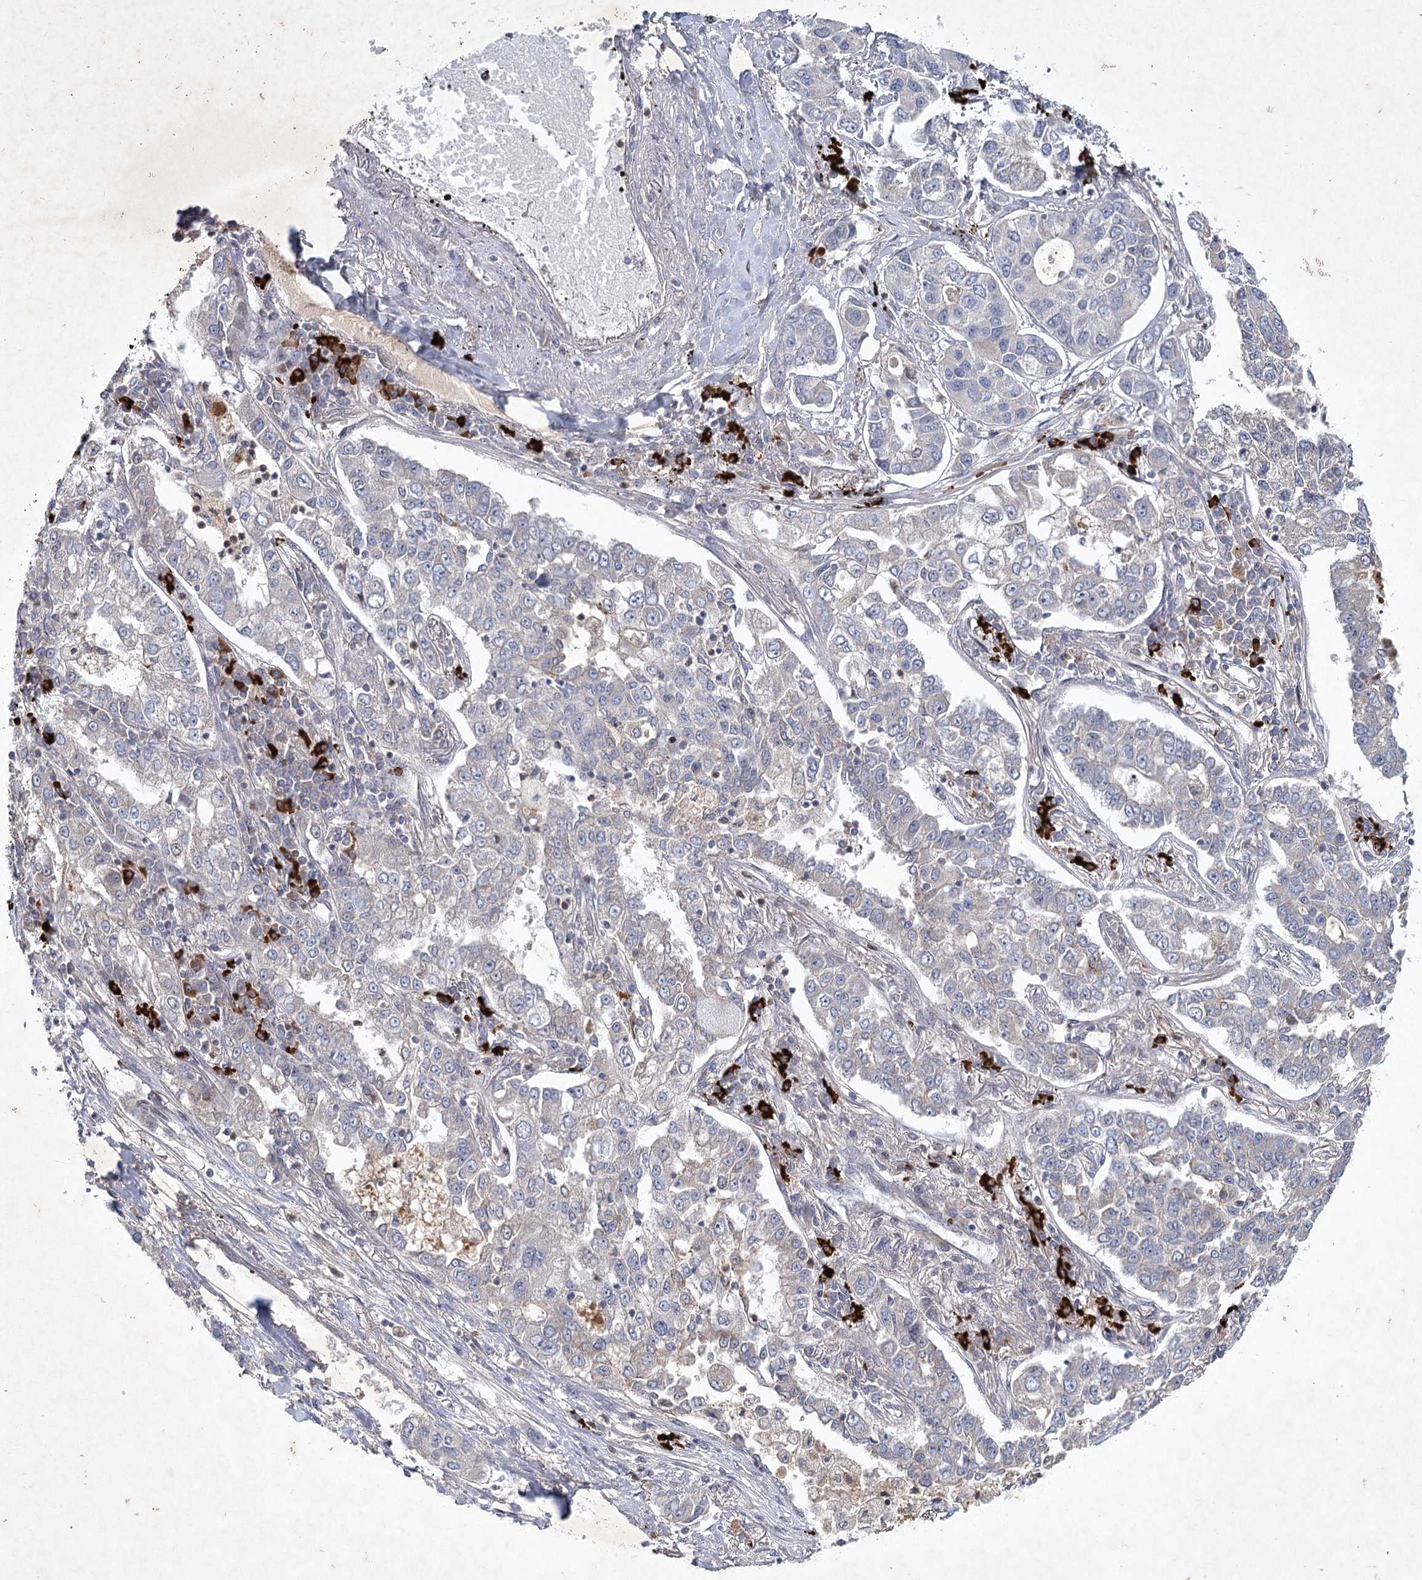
{"staining": {"intensity": "negative", "quantity": "none", "location": "none"}, "tissue": "lung cancer", "cell_type": "Tumor cells", "image_type": "cancer", "snomed": [{"axis": "morphology", "description": "Adenocarcinoma, NOS"}, {"axis": "topography", "description": "Lung"}], "caption": "Tumor cells show no significant protein positivity in adenocarcinoma (lung). (Stains: DAB (3,3'-diaminobenzidine) immunohistochemistry with hematoxylin counter stain, Microscopy: brightfield microscopy at high magnification).", "gene": "MAP3K13", "patient": {"sex": "male", "age": 49}}